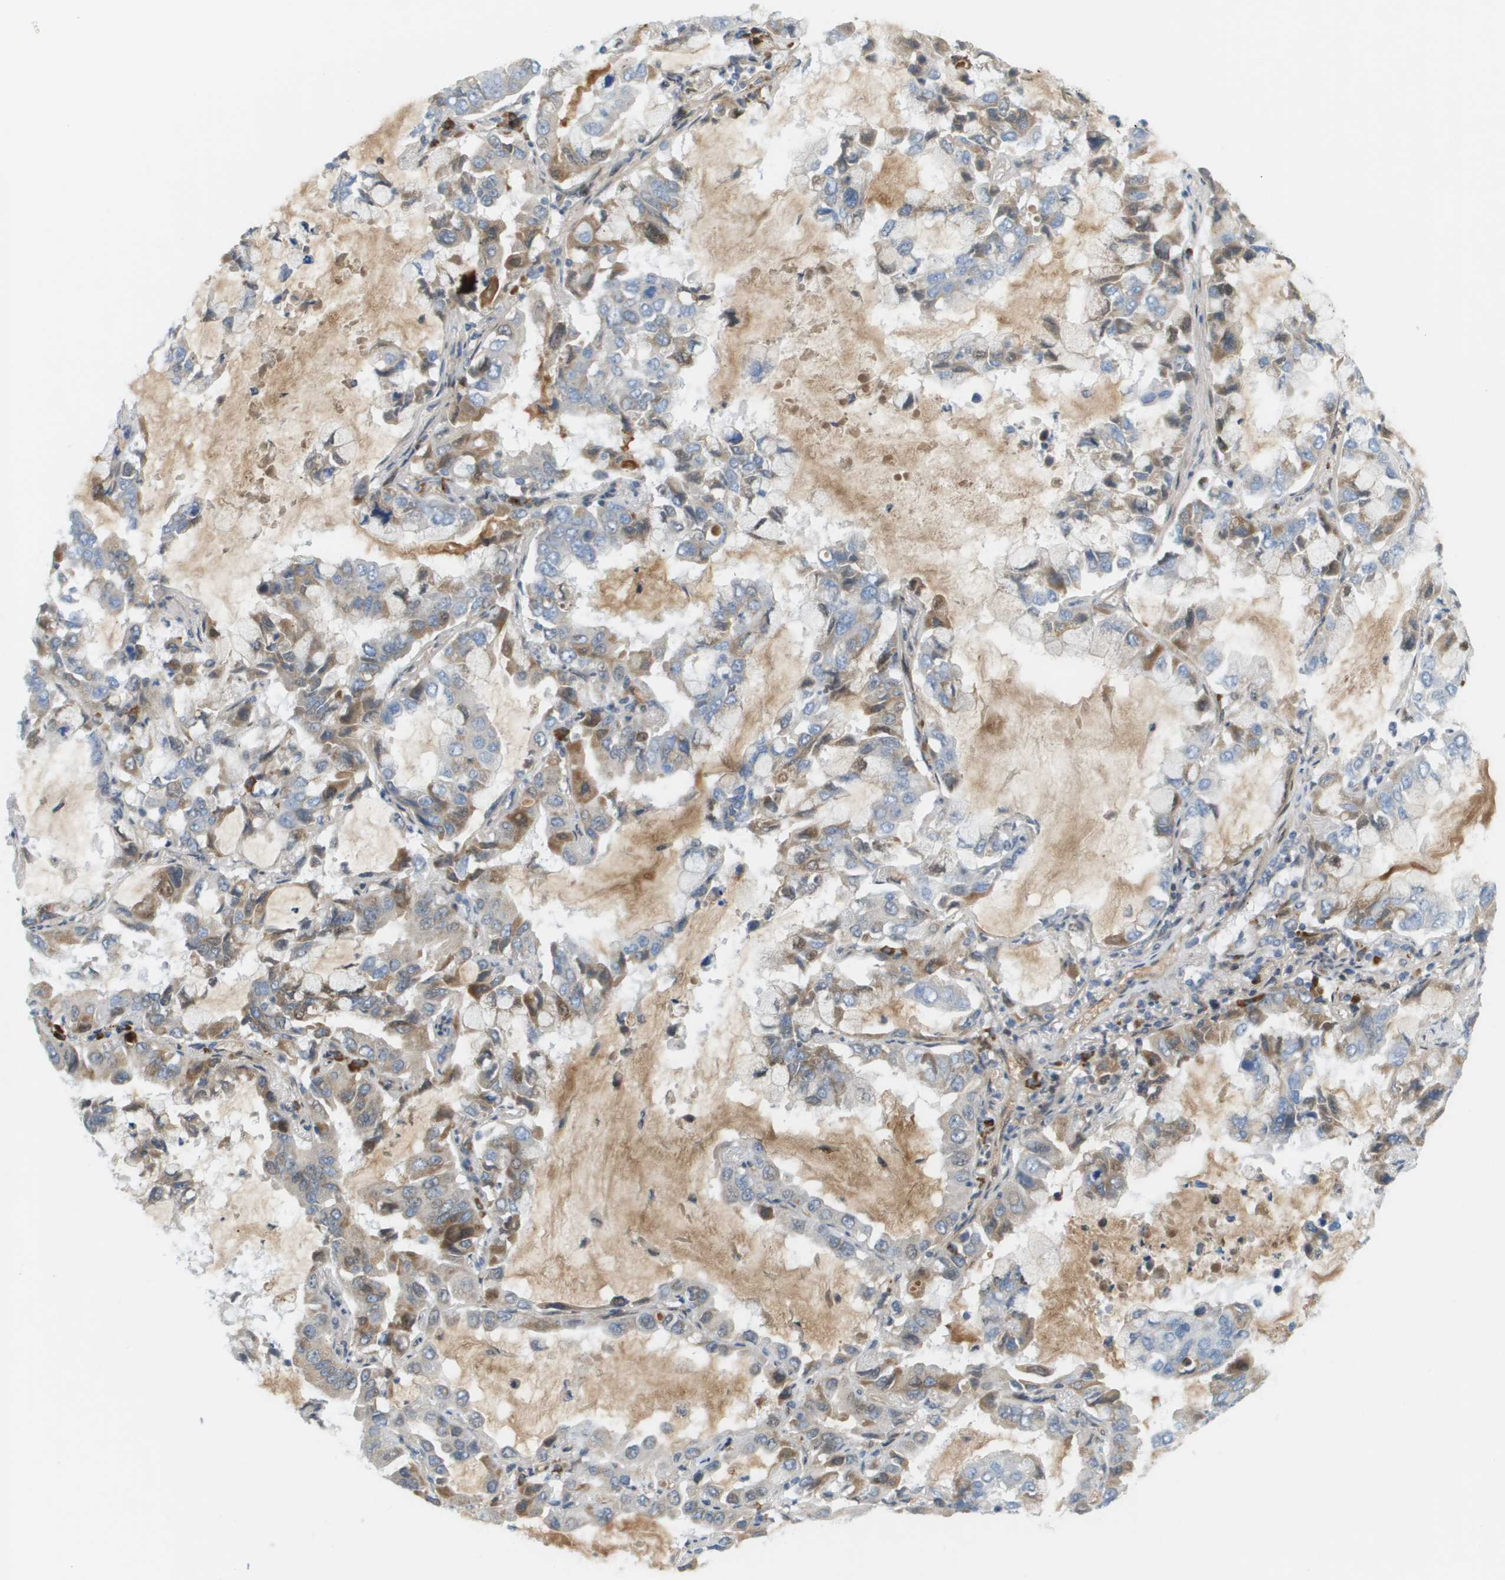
{"staining": {"intensity": "moderate", "quantity": "25%-75%", "location": "cytoplasmic/membranous,nuclear"}, "tissue": "lung cancer", "cell_type": "Tumor cells", "image_type": "cancer", "snomed": [{"axis": "morphology", "description": "Adenocarcinoma, NOS"}, {"axis": "topography", "description": "Lung"}], "caption": "A histopathology image of lung cancer stained for a protein displays moderate cytoplasmic/membranous and nuclear brown staining in tumor cells. Nuclei are stained in blue.", "gene": "CACNB4", "patient": {"sex": "male", "age": 64}}